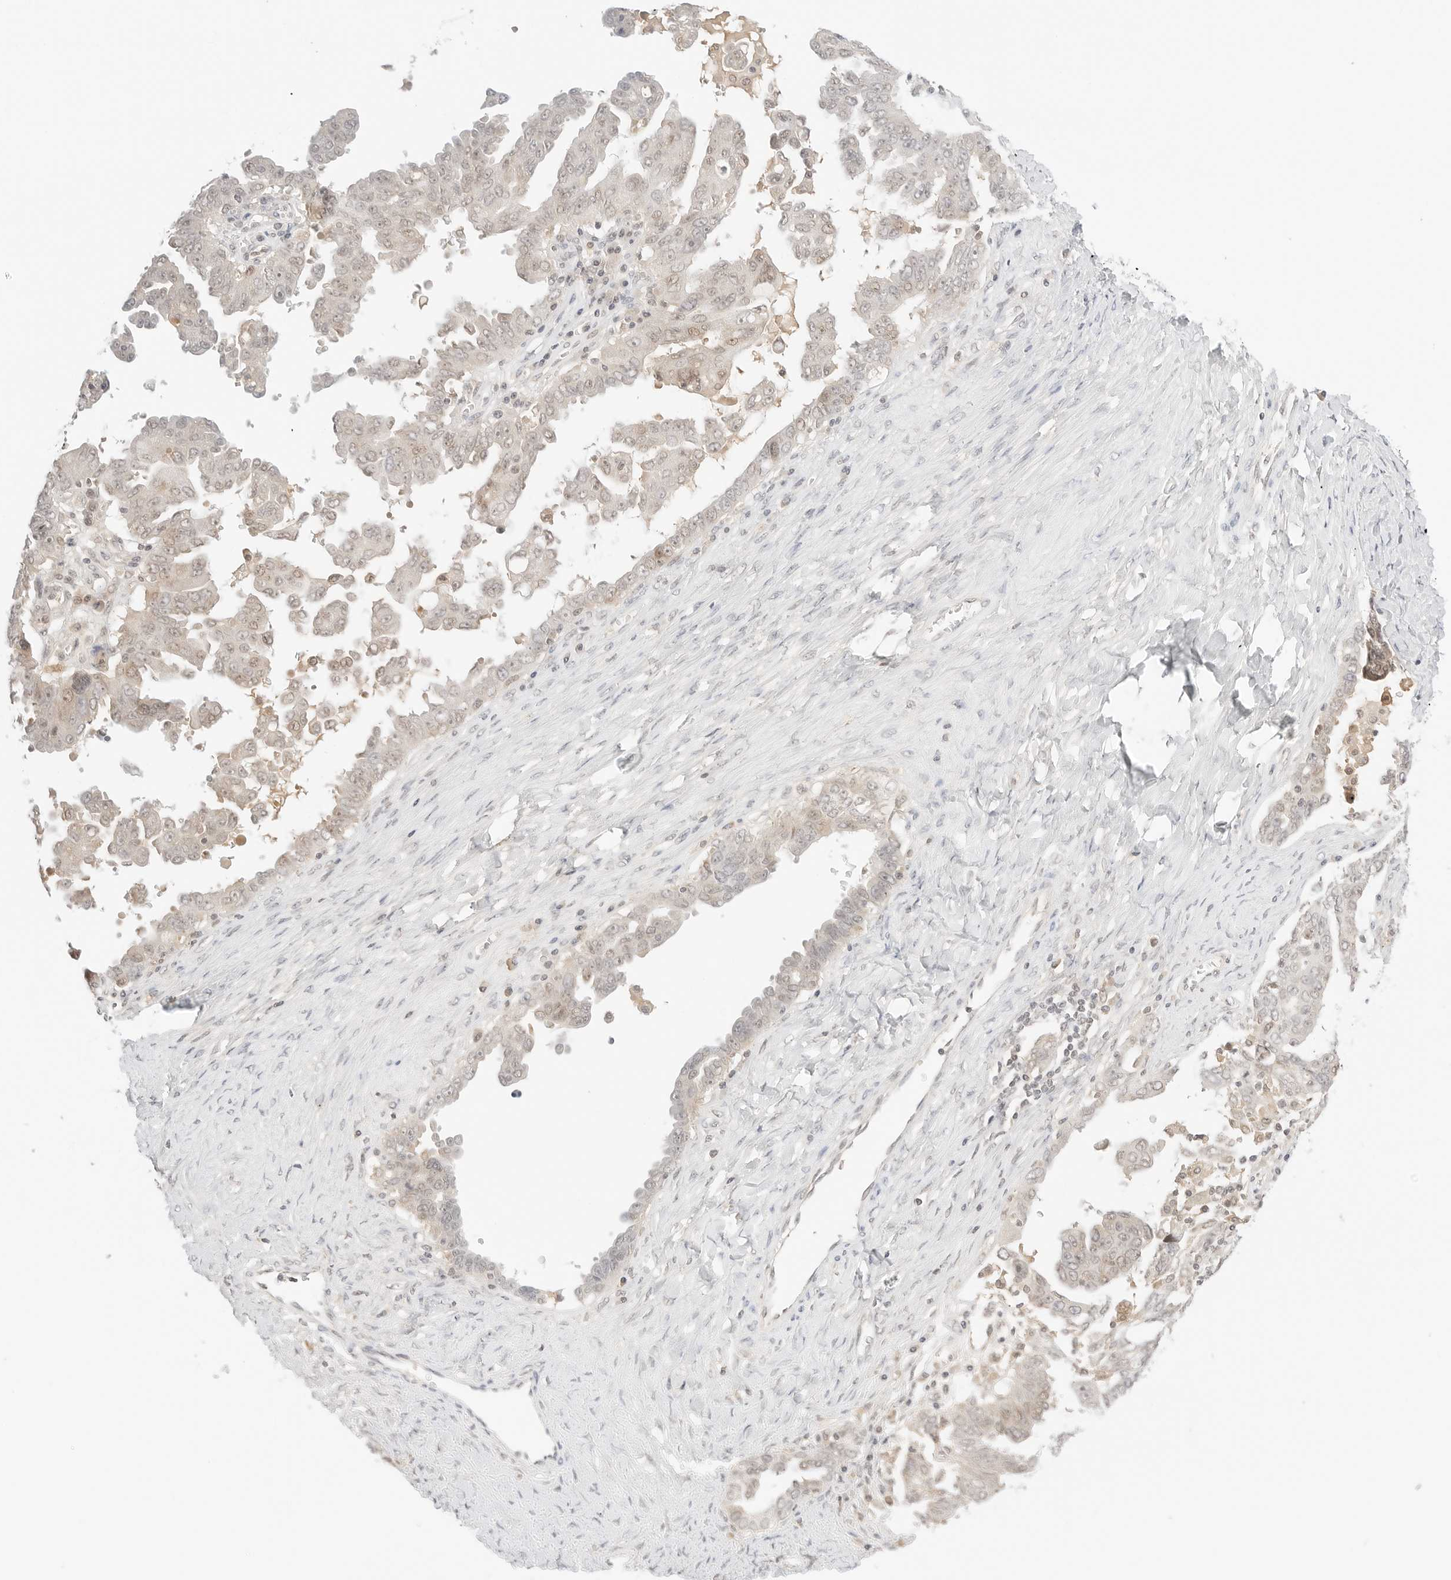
{"staining": {"intensity": "weak", "quantity": "25%-75%", "location": "nuclear"}, "tissue": "ovarian cancer", "cell_type": "Tumor cells", "image_type": "cancer", "snomed": [{"axis": "morphology", "description": "Carcinoma, endometroid"}, {"axis": "topography", "description": "Ovary"}], "caption": "High-magnification brightfield microscopy of ovarian cancer stained with DAB (3,3'-diaminobenzidine) (brown) and counterstained with hematoxylin (blue). tumor cells exhibit weak nuclear expression is appreciated in about25%-75% of cells.", "gene": "RPS6KL1", "patient": {"sex": "female", "age": 62}}